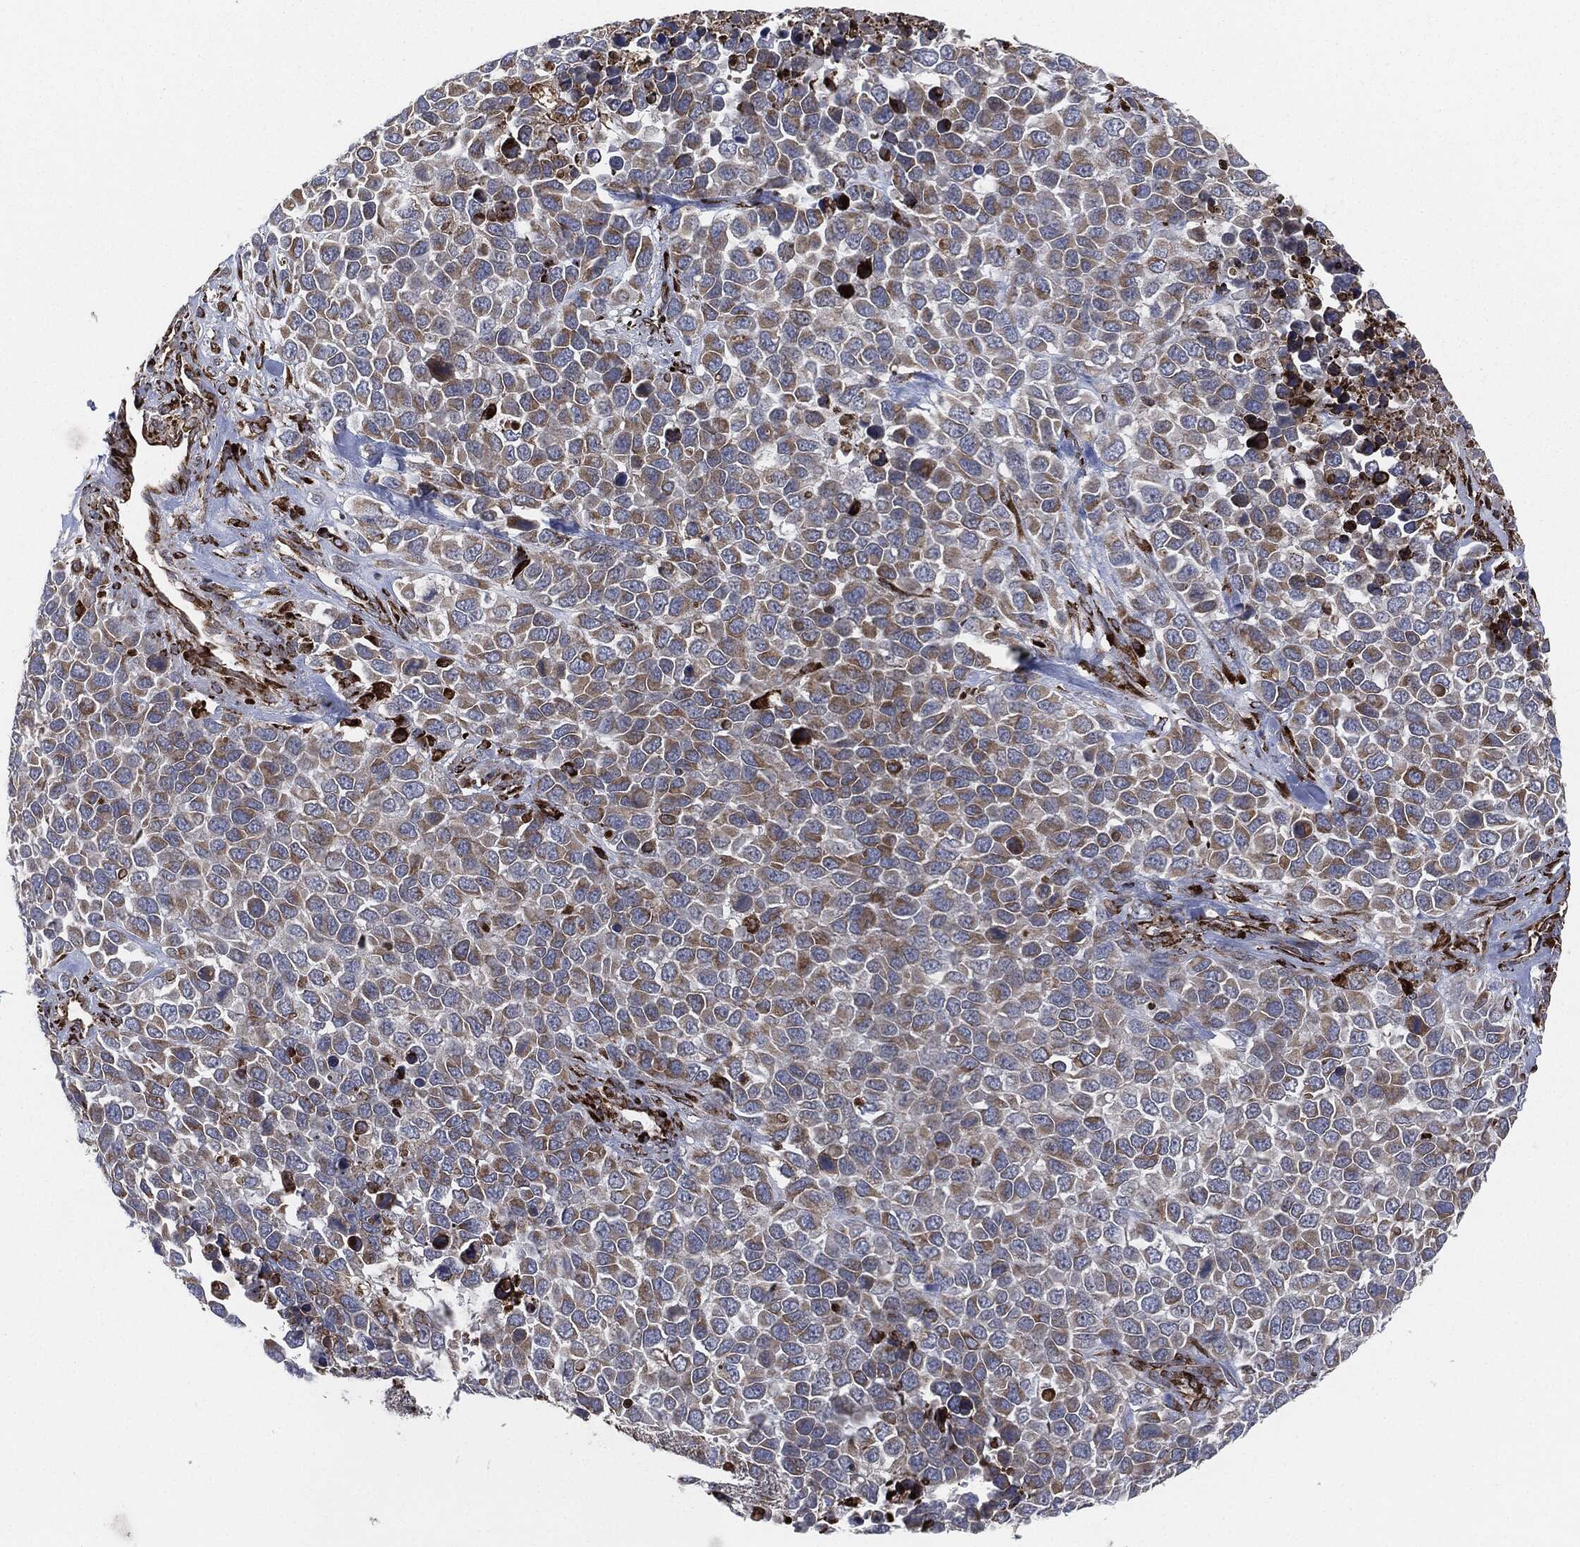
{"staining": {"intensity": "moderate", "quantity": "25%-75%", "location": "cytoplasmic/membranous"}, "tissue": "melanoma", "cell_type": "Tumor cells", "image_type": "cancer", "snomed": [{"axis": "morphology", "description": "Malignant melanoma, Metastatic site"}, {"axis": "topography", "description": "Skin"}], "caption": "Tumor cells exhibit medium levels of moderate cytoplasmic/membranous expression in approximately 25%-75% of cells in human melanoma.", "gene": "CALR", "patient": {"sex": "male", "age": 84}}